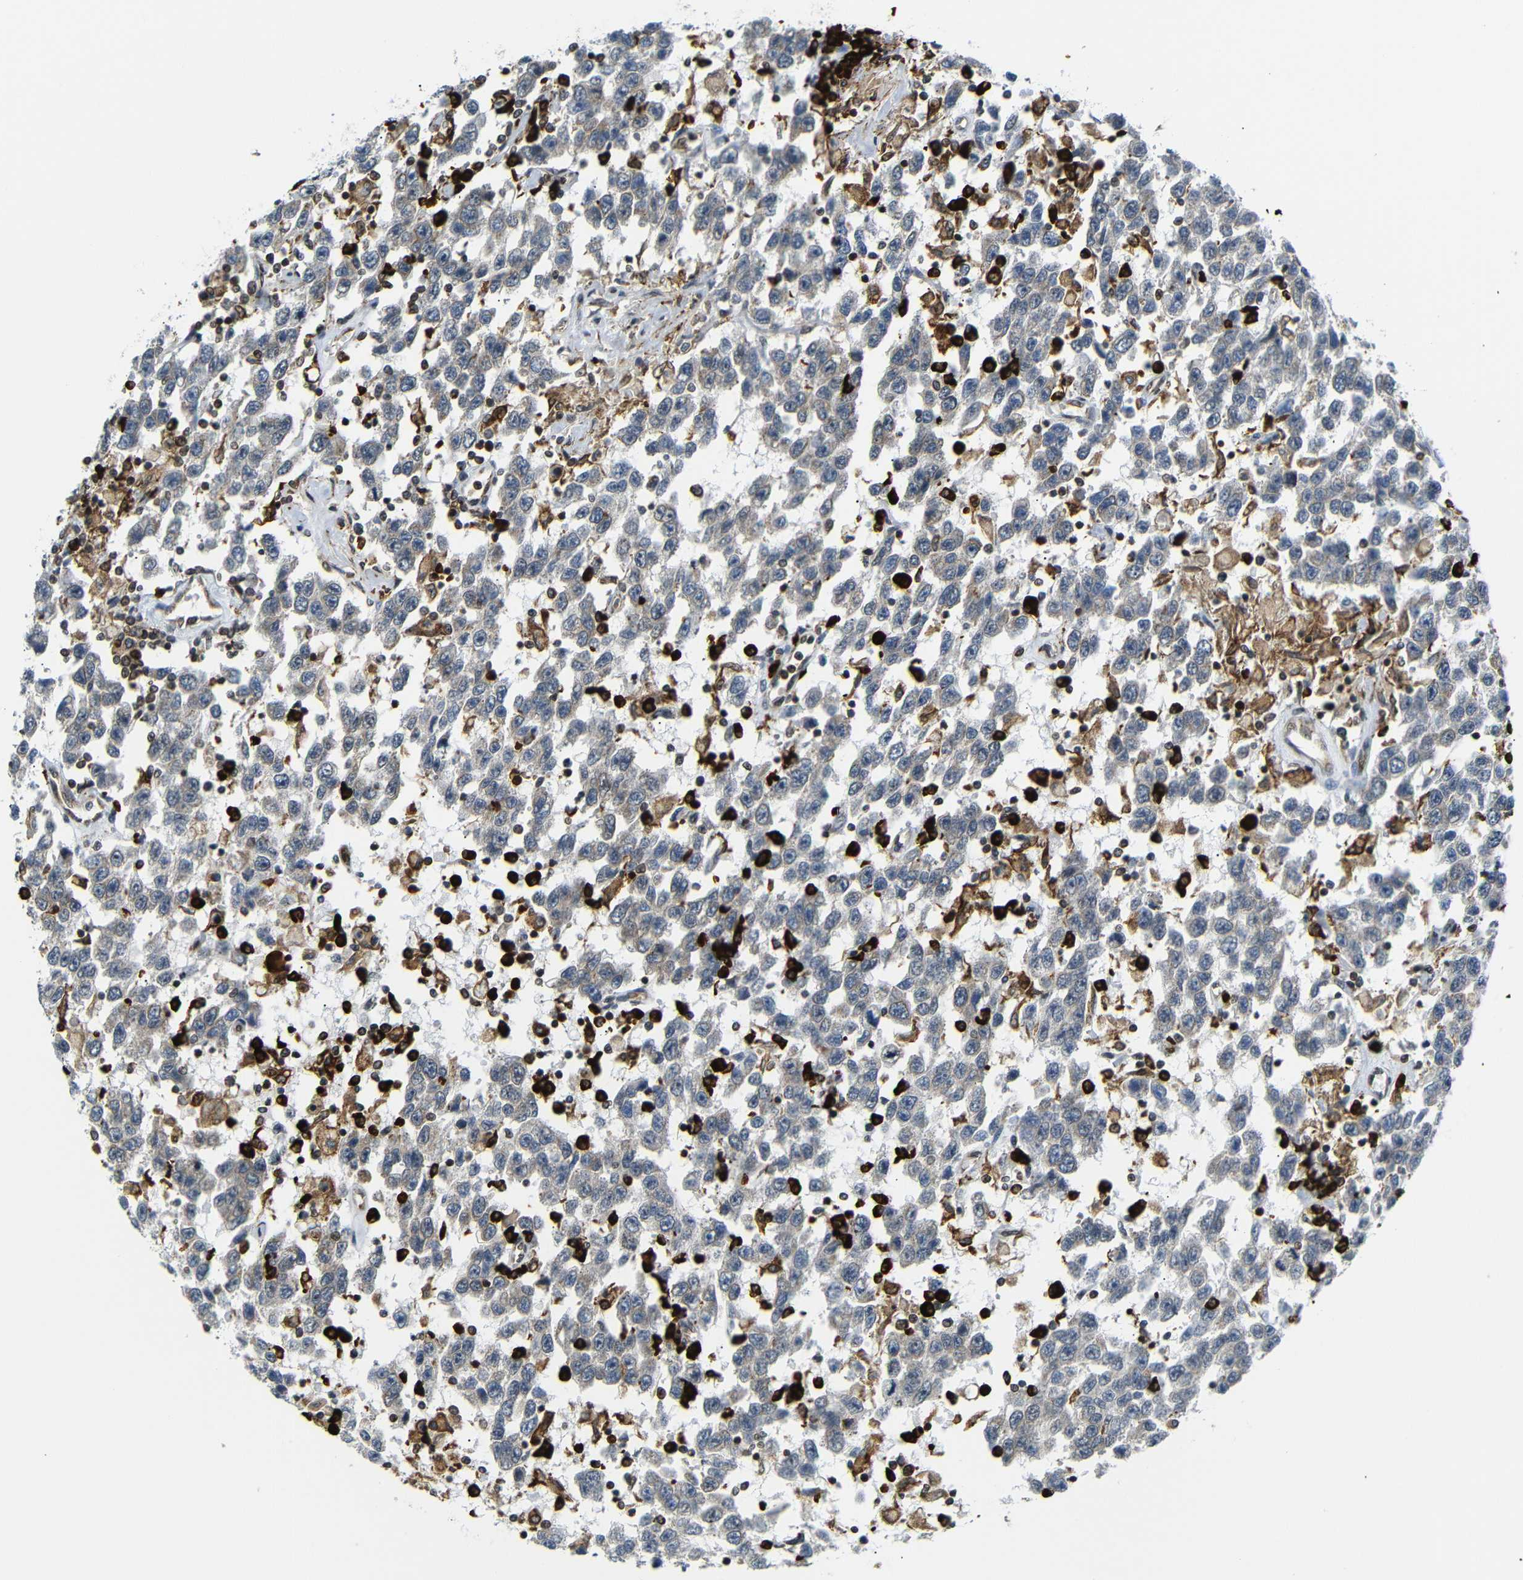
{"staining": {"intensity": "negative", "quantity": "none", "location": "none"}, "tissue": "testis cancer", "cell_type": "Tumor cells", "image_type": "cancer", "snomed": [{"axis": "morphology", "description": "Seminoma, NOS"}, {"axis": "topography", "description": "Testis"}], "caption": "This is an immunohistochemistry image of human seminoma (testis). There is no staining in tumor cells.", "gene": "SPCS2", "patient": {"sex": "male", "age": 41}}